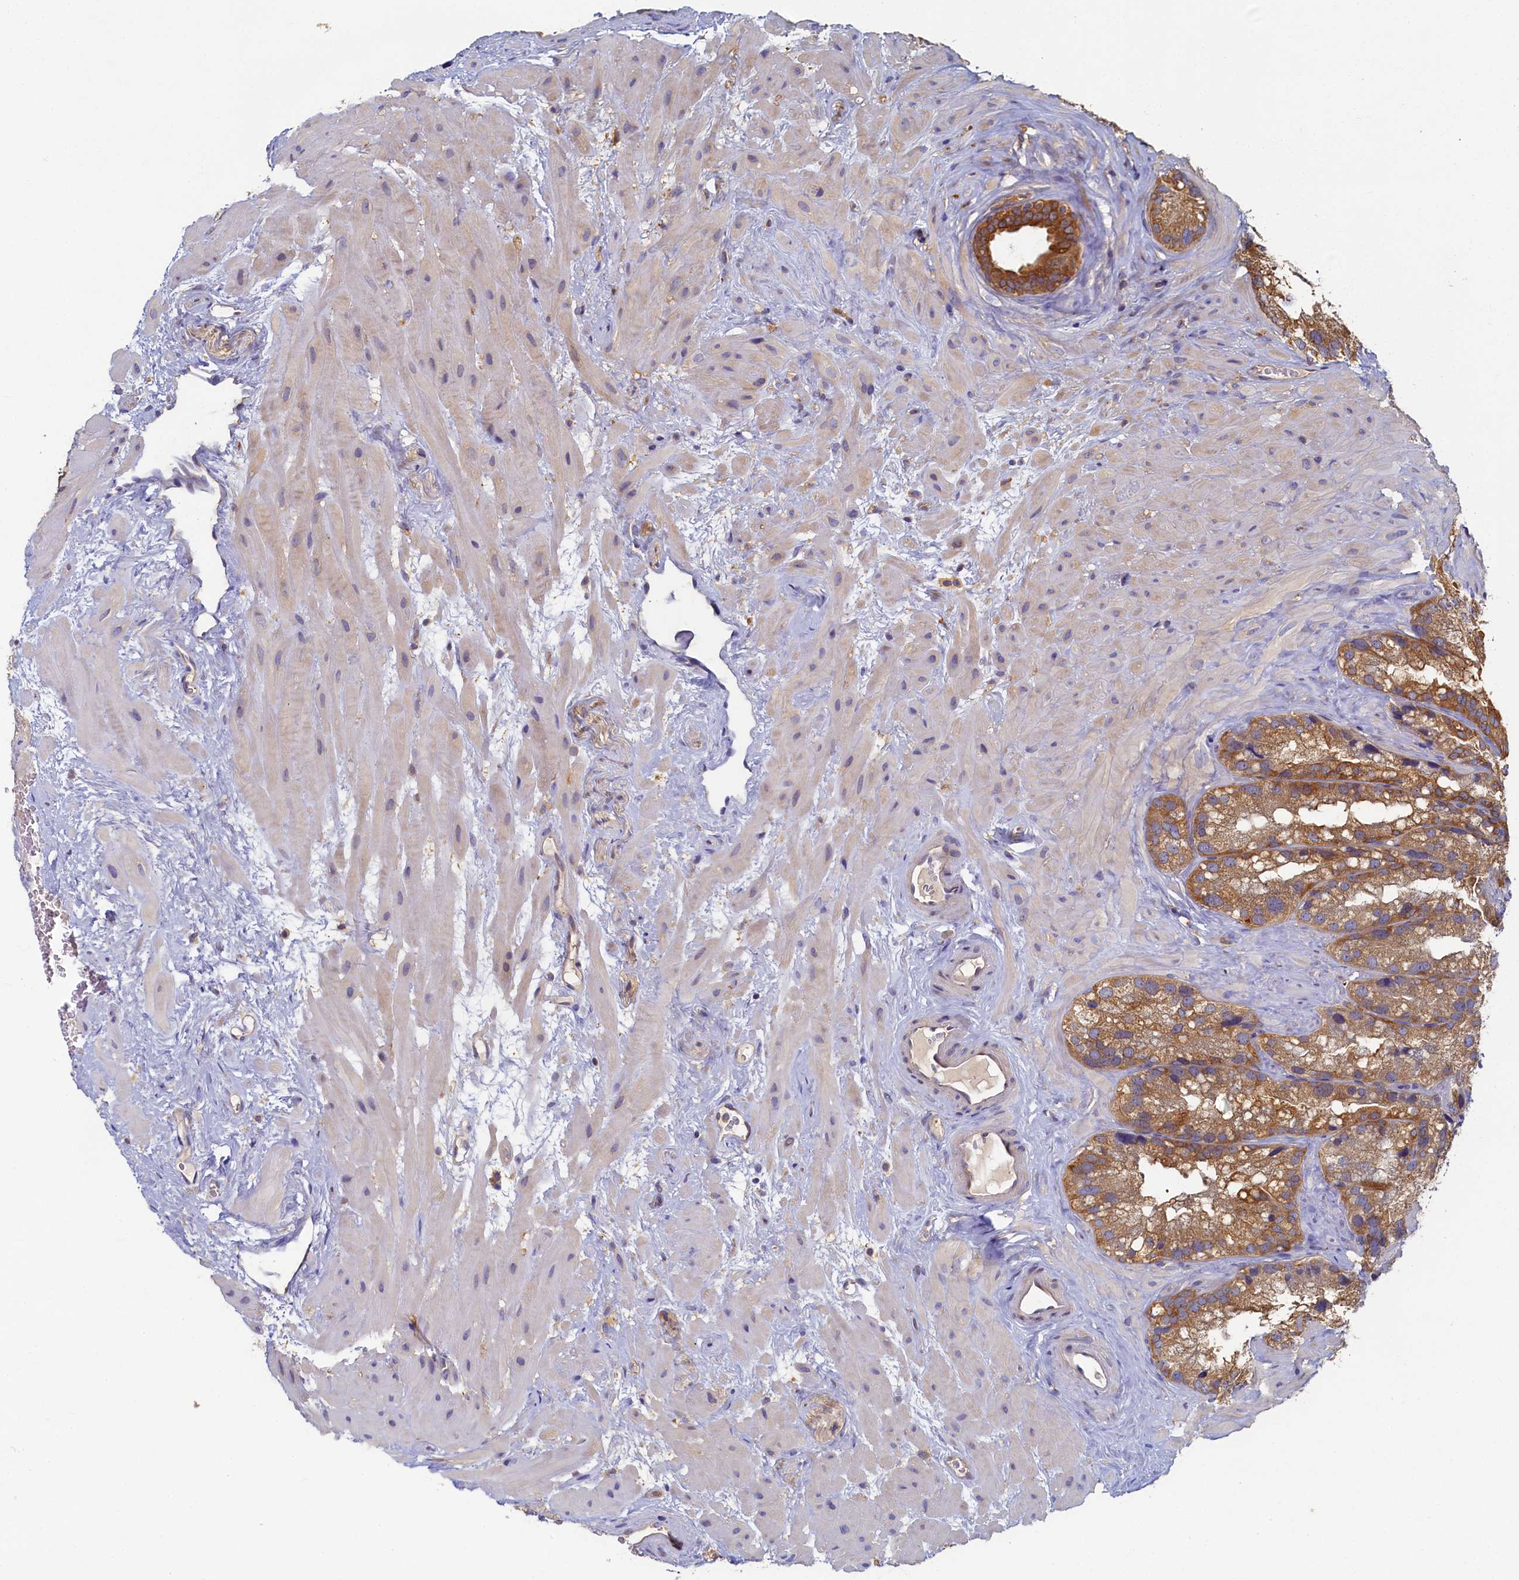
{"staining": {"intensity": "moderate", "quantity": ">75%", "location": "cytoplasmic/membranous"}, "tissue": "seminal vesicle", "cell_type": "Glandular cells", "image_type": "normal", "snomed": [{"axis": "morphology", "description": "Normal tissue, NOS"}, {"axis": "topography", "description": "Prostate"}, {"axis": "topography", "description": "Seminal veicle"}], "caption": "An image of human seminal vesicle stained for a protein reveals moderate cytoplasmic/membranous brown staining in glandular cells. (DAB (3,3'-diaminobenzidine) = brown stain, brightfield microscopy at high magnification).", "gene": "TIMM8B", "patient": {"sex": "male", "age": 68}}